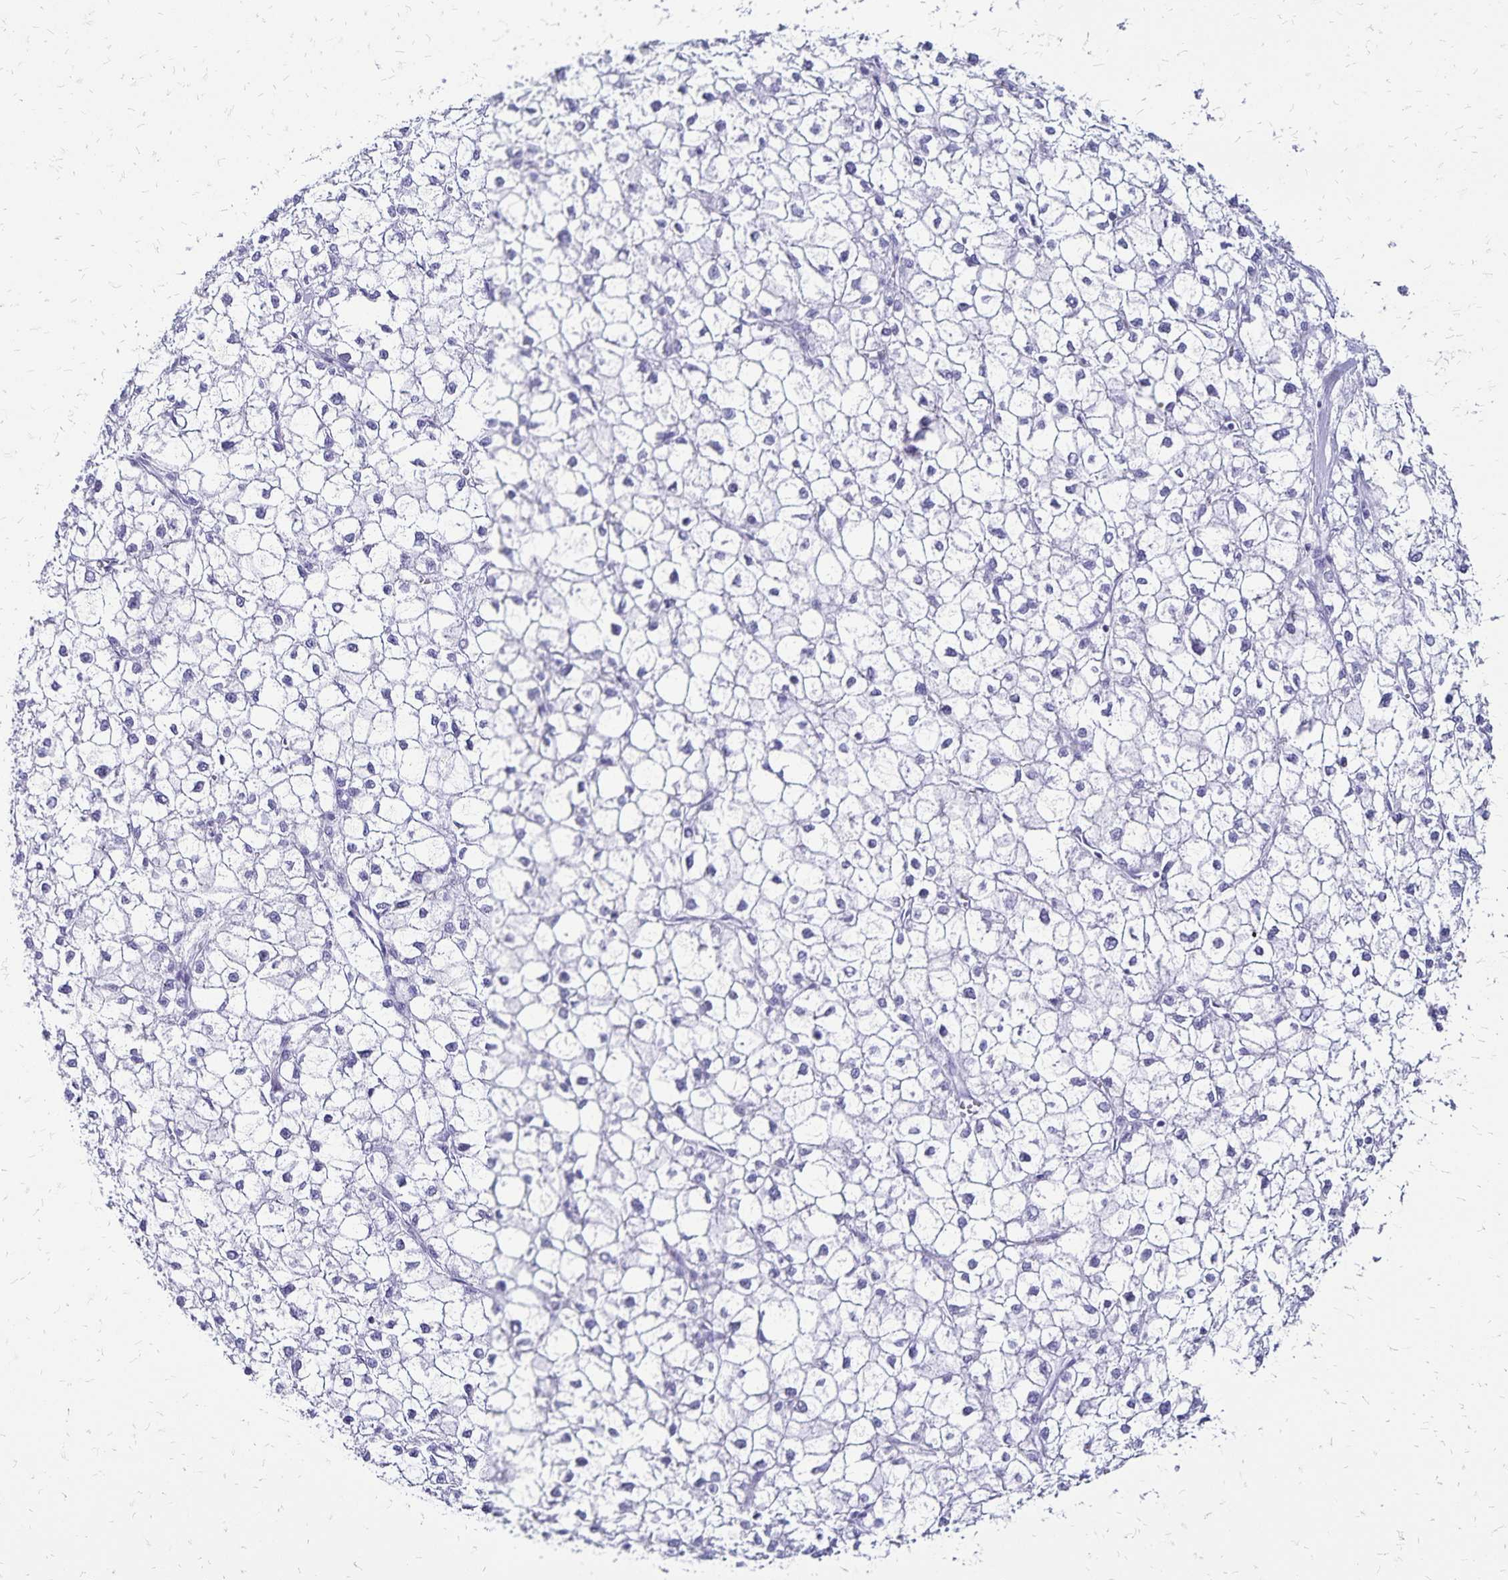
{"staining": {"intensity": "negative", "quantity": "none", "location": "none"}, "tissue": "liver cancer", "cell_type": "Tumor cells", "image_type": "cancer", "snomed": [{"axis": "morphology", "description": "Carcinoma, Hepatocellular, NOS"}, {"axis": "topography", "description": "Liver"}], "caption": "IHC of human liver cancer reveals no positivity in tumor cells.", "gene": "LIN28B", "patient": {"sex": "female", "age": 43}}